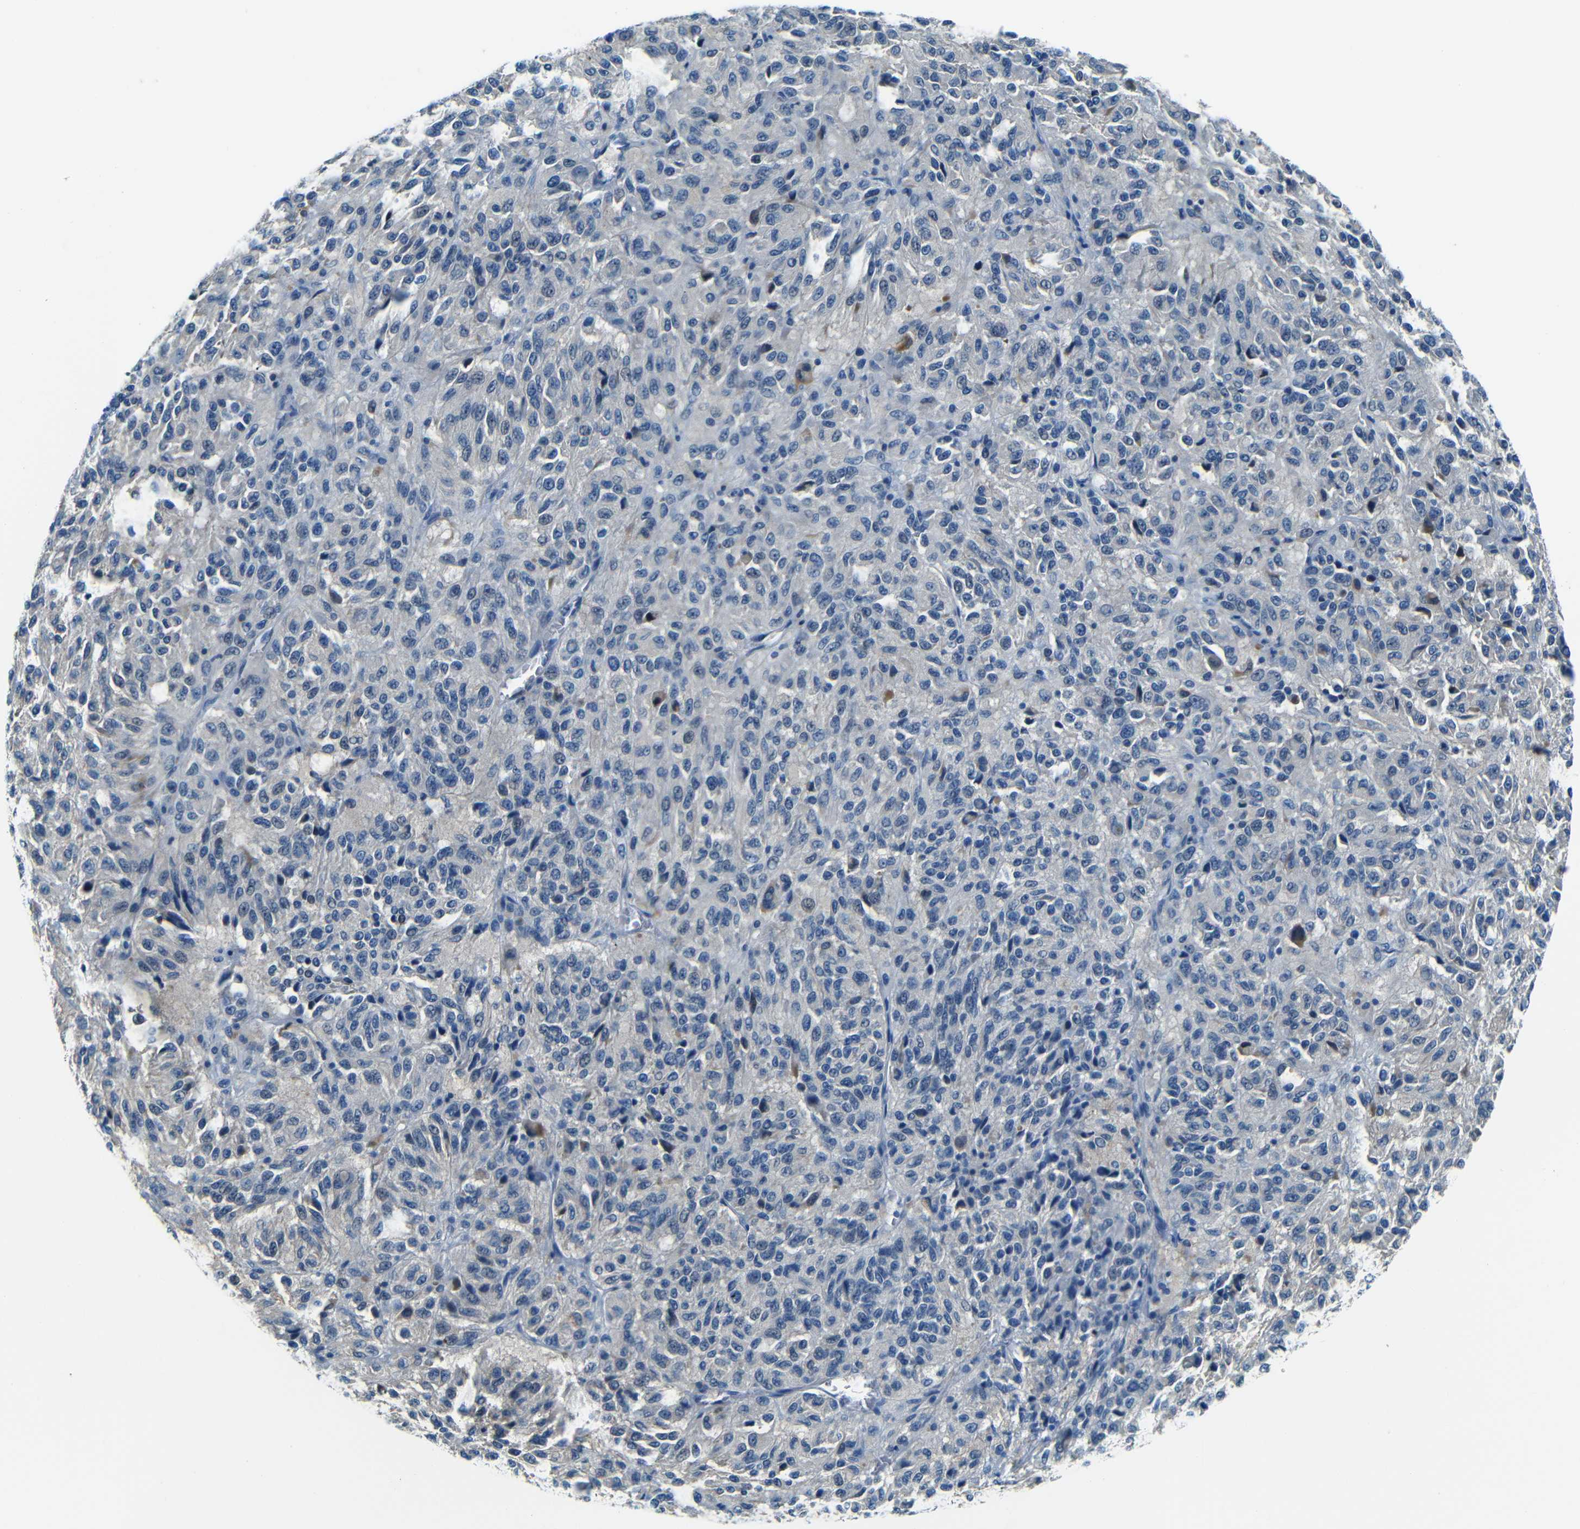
{"staining": {"intensity": "negative", "quantity": "none", "location": "none"}, "tissue": "melanoma", "cell_type": "Tumor cells", "image_type": "cancer", "snomed": [{"axis": "morphology", "description": "Malignant melanoma, Metastatic site"}, {"axis": "topography", "description": "Lung"}], "caption": "DAB immunohistochemical staining of human malignant melanoma (metastatic site) reveals no significant expression in tumor cells.", "gene": "ZMAT1", "patient": {"sex": "male", "age": 64}}